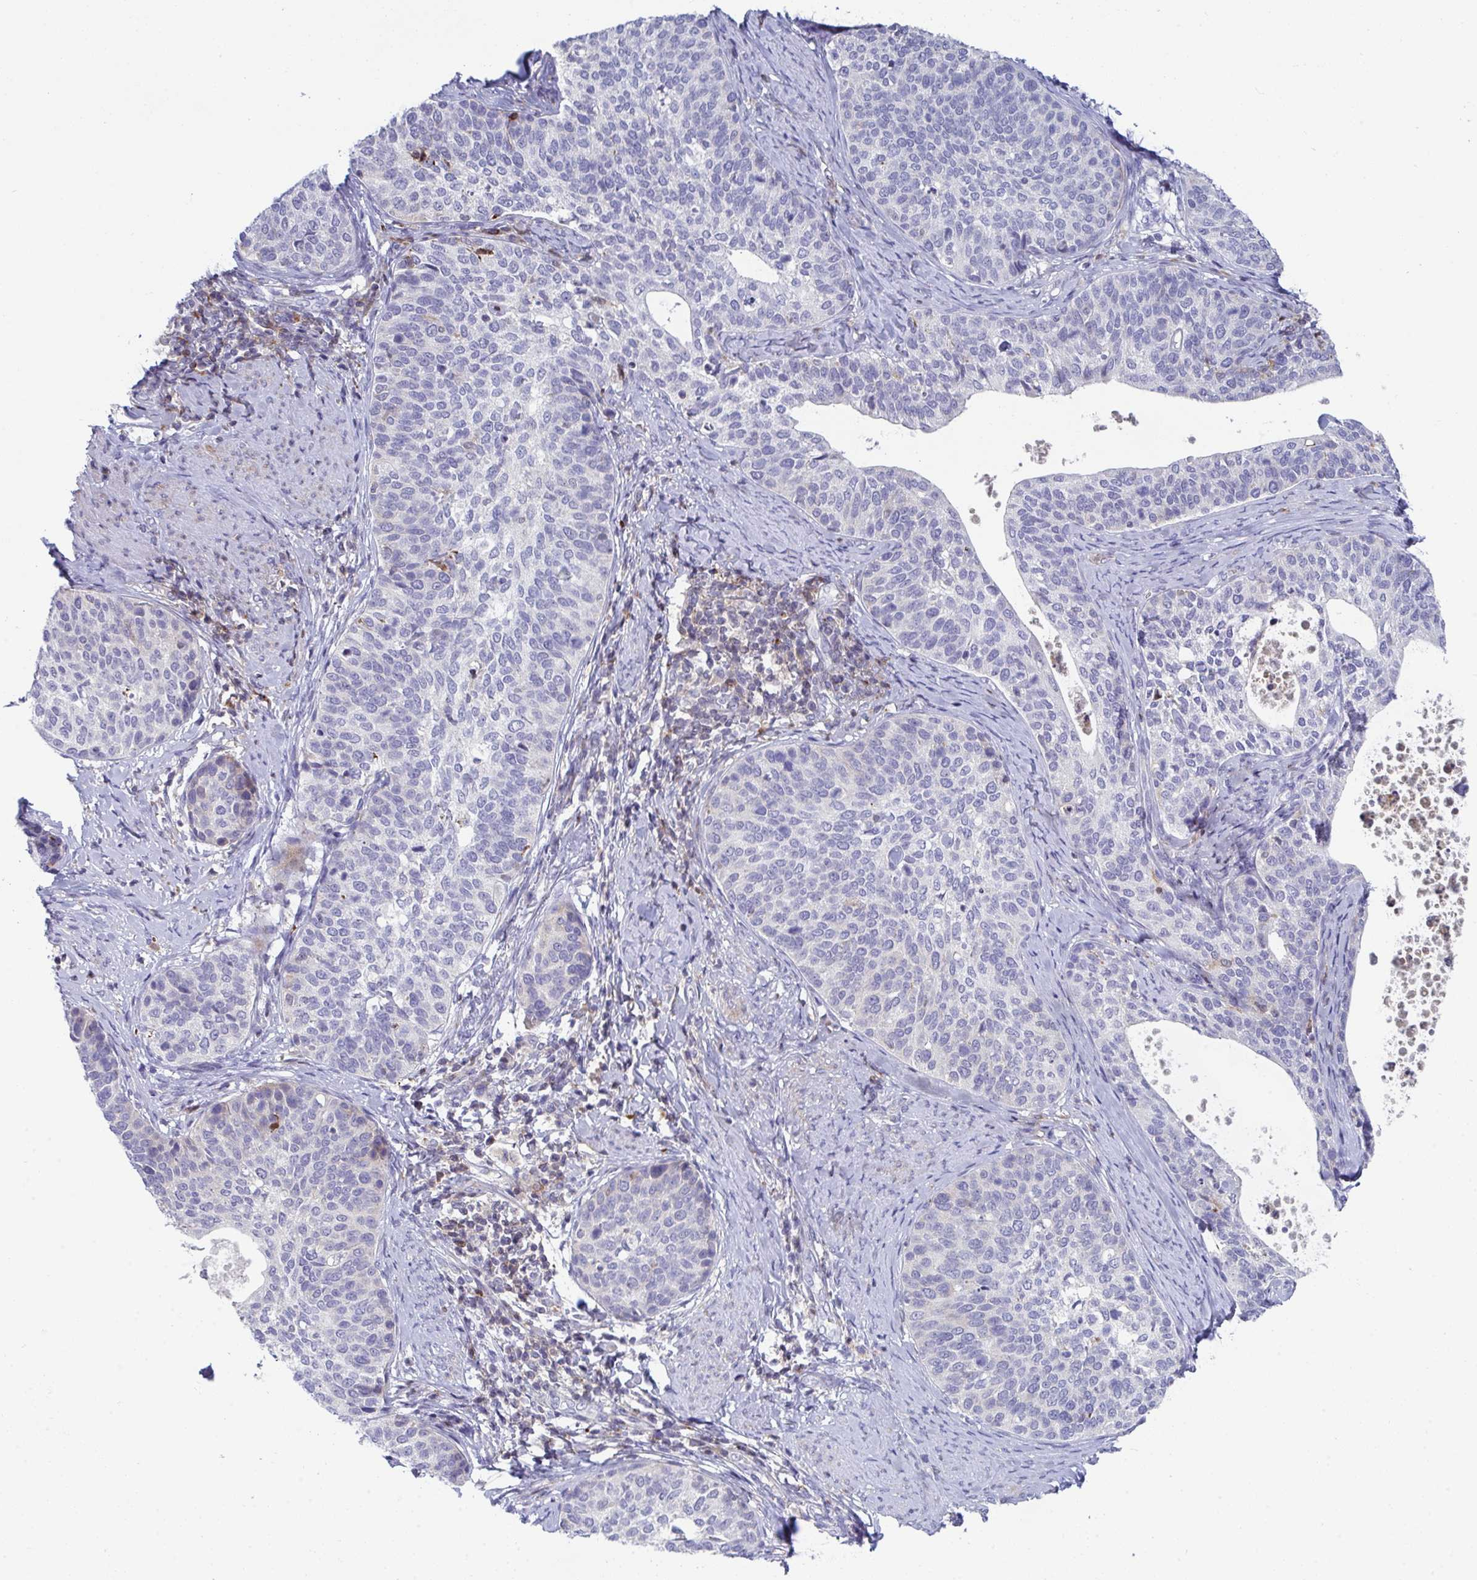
{"staining": {"intensity": "negative", "quantity": "none", "location": "none"}, "tissue": "cervical cancer", "cell_type": "Tumor cells", "image_type": "cancer", "snomed": [{"axis": "morphology", "description": "Squamous cell carcinoma, NOS"}, {"axis": "topography", "description": "Cervix"}], "caption": "This is a histopathology image of immunohistochemistry (IHC) staining of cervical cancer (squamous cell carcinoma), which shows no staining in tumor cells. Nuclei are stained in blue.", "gene": "AOC2", "patient": {"sex": "female", "age": 69}}